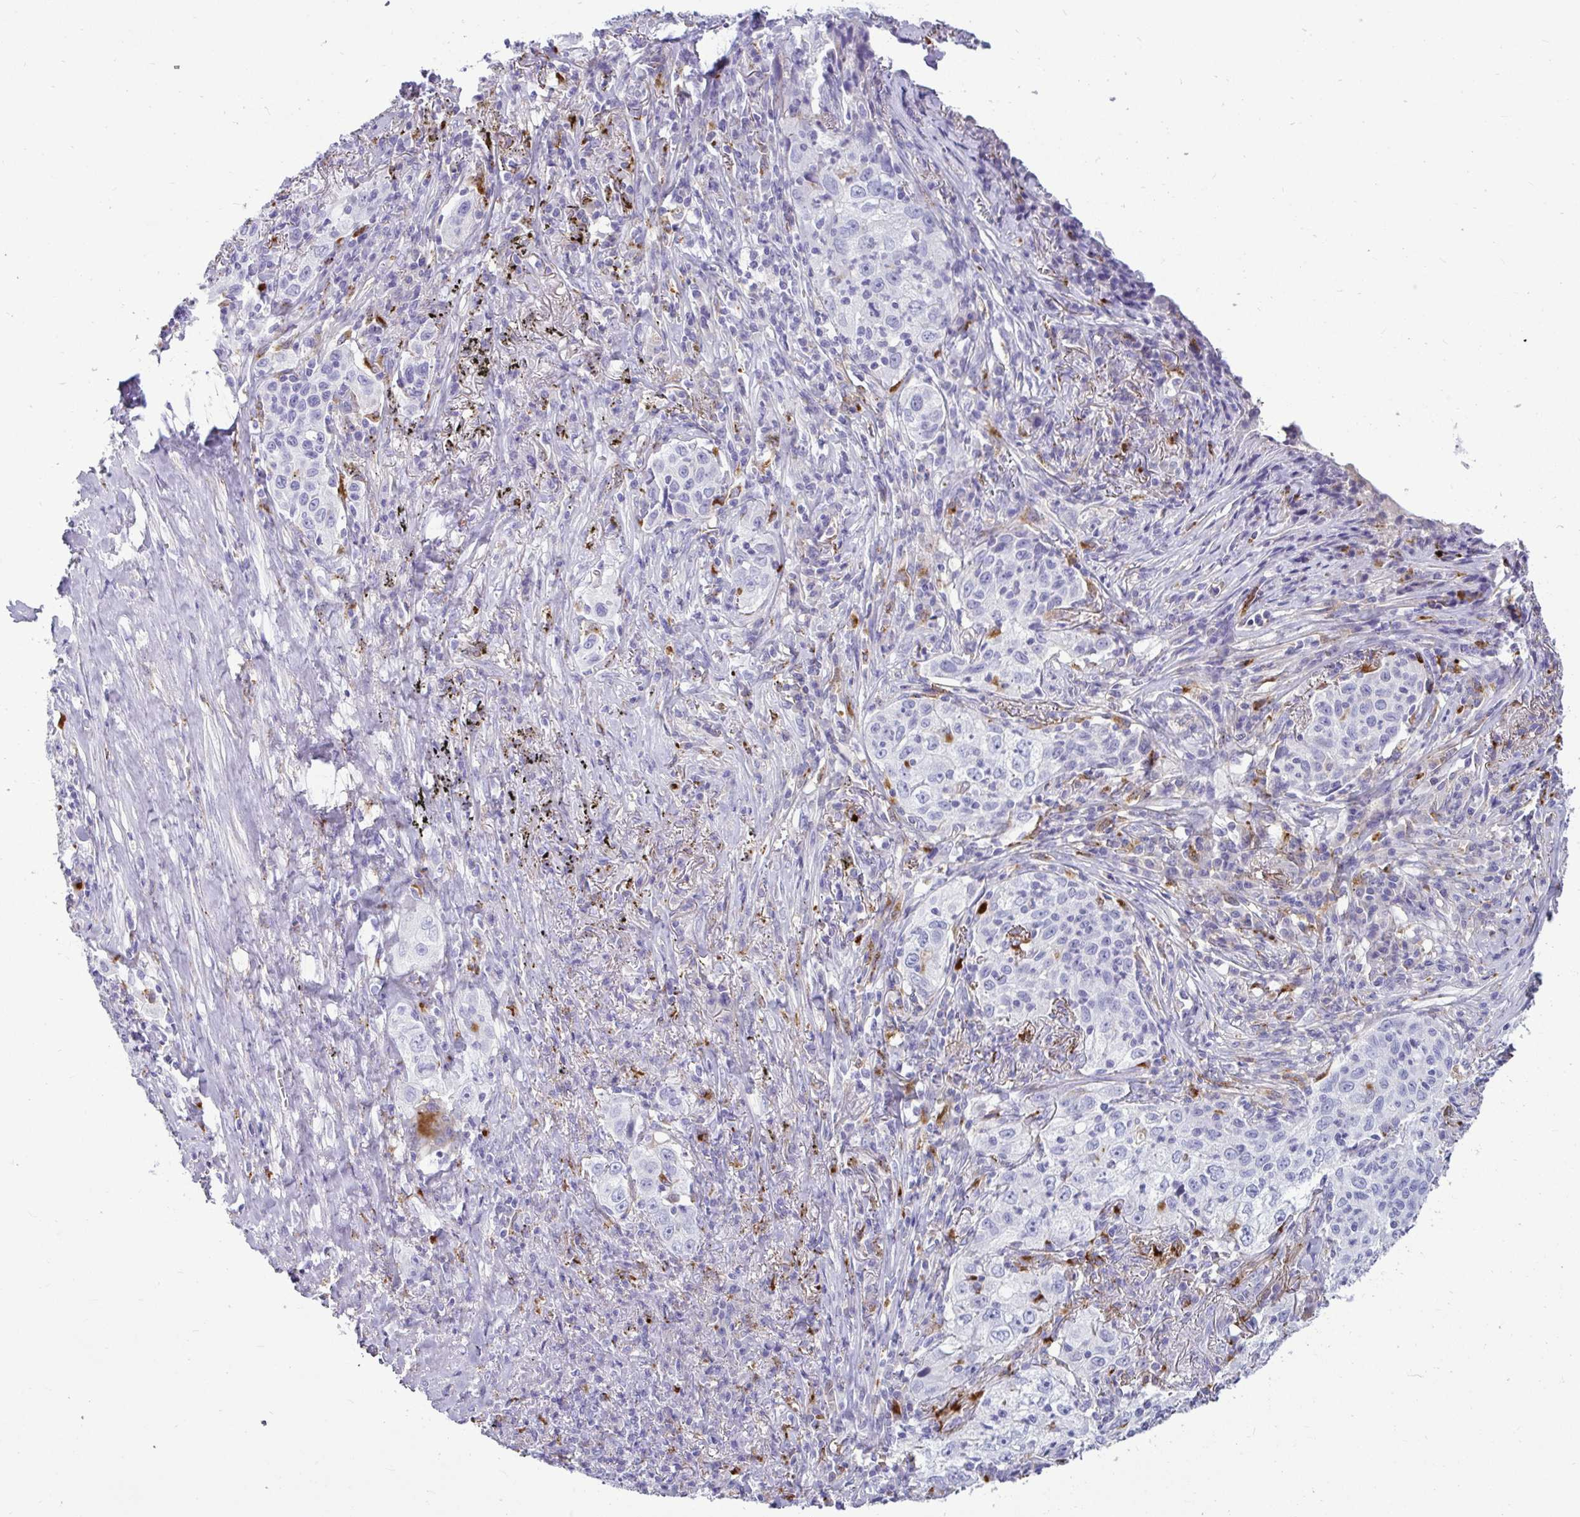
{"staining": {"intensity": "negative", "quantity": "none", "location": "none"}, "tissue": "lung cancer", "cell_type": "Tumor cells", "image_type": "cancer", "snomed": [{"axis": "morphology", "description": "Squamous cell carcinoma, NOS"}, {"axis": "topography", "description": "Lung"}], "caption": "Tumor cells are negative for protein expression in human lung squamous cell carcinoma.", "gene": "CTSZ", "patient": {"sex": "male", "age": 71}}